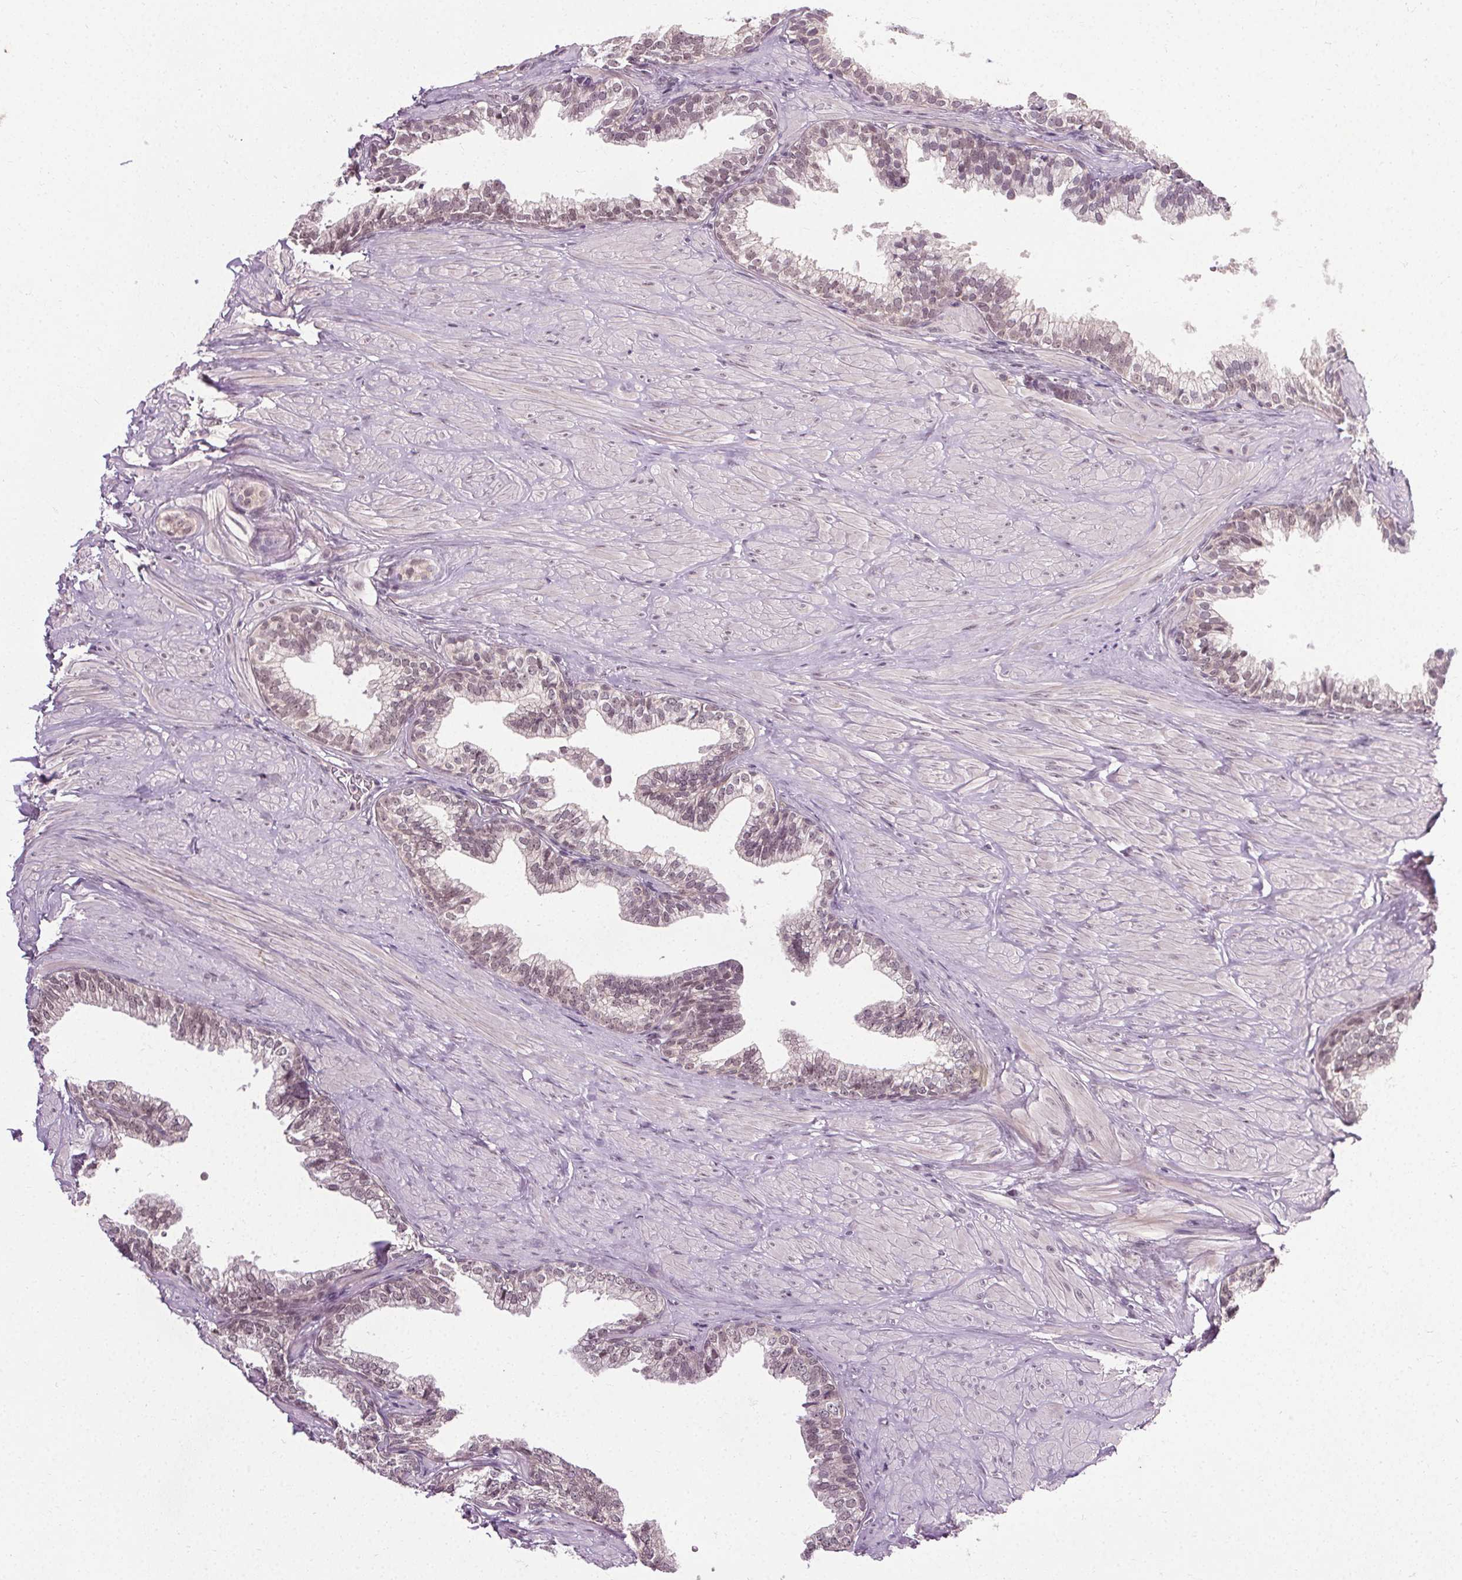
{"staining": {"intensity": "weak", "quantity": "<25%", "location": "nuclear"}, "tissue": "prostate", "cell_type": "Glandular cells", "image_type": "normal", "snomed": [{"axis": "morphology", "description": "Normal tissue, NOS"}, {"axis": "topography", "description": "Prostate"}, {"axis": "topography", "description": "Peripheral nerve tissue"}], "caption": "Immunohistochemistry micrograph of normal prostate stained for a protein (brown), which reveals no positivity in glandular cells.", "gene": "MED6", "patient": {"sex": "male", "age": 55}}